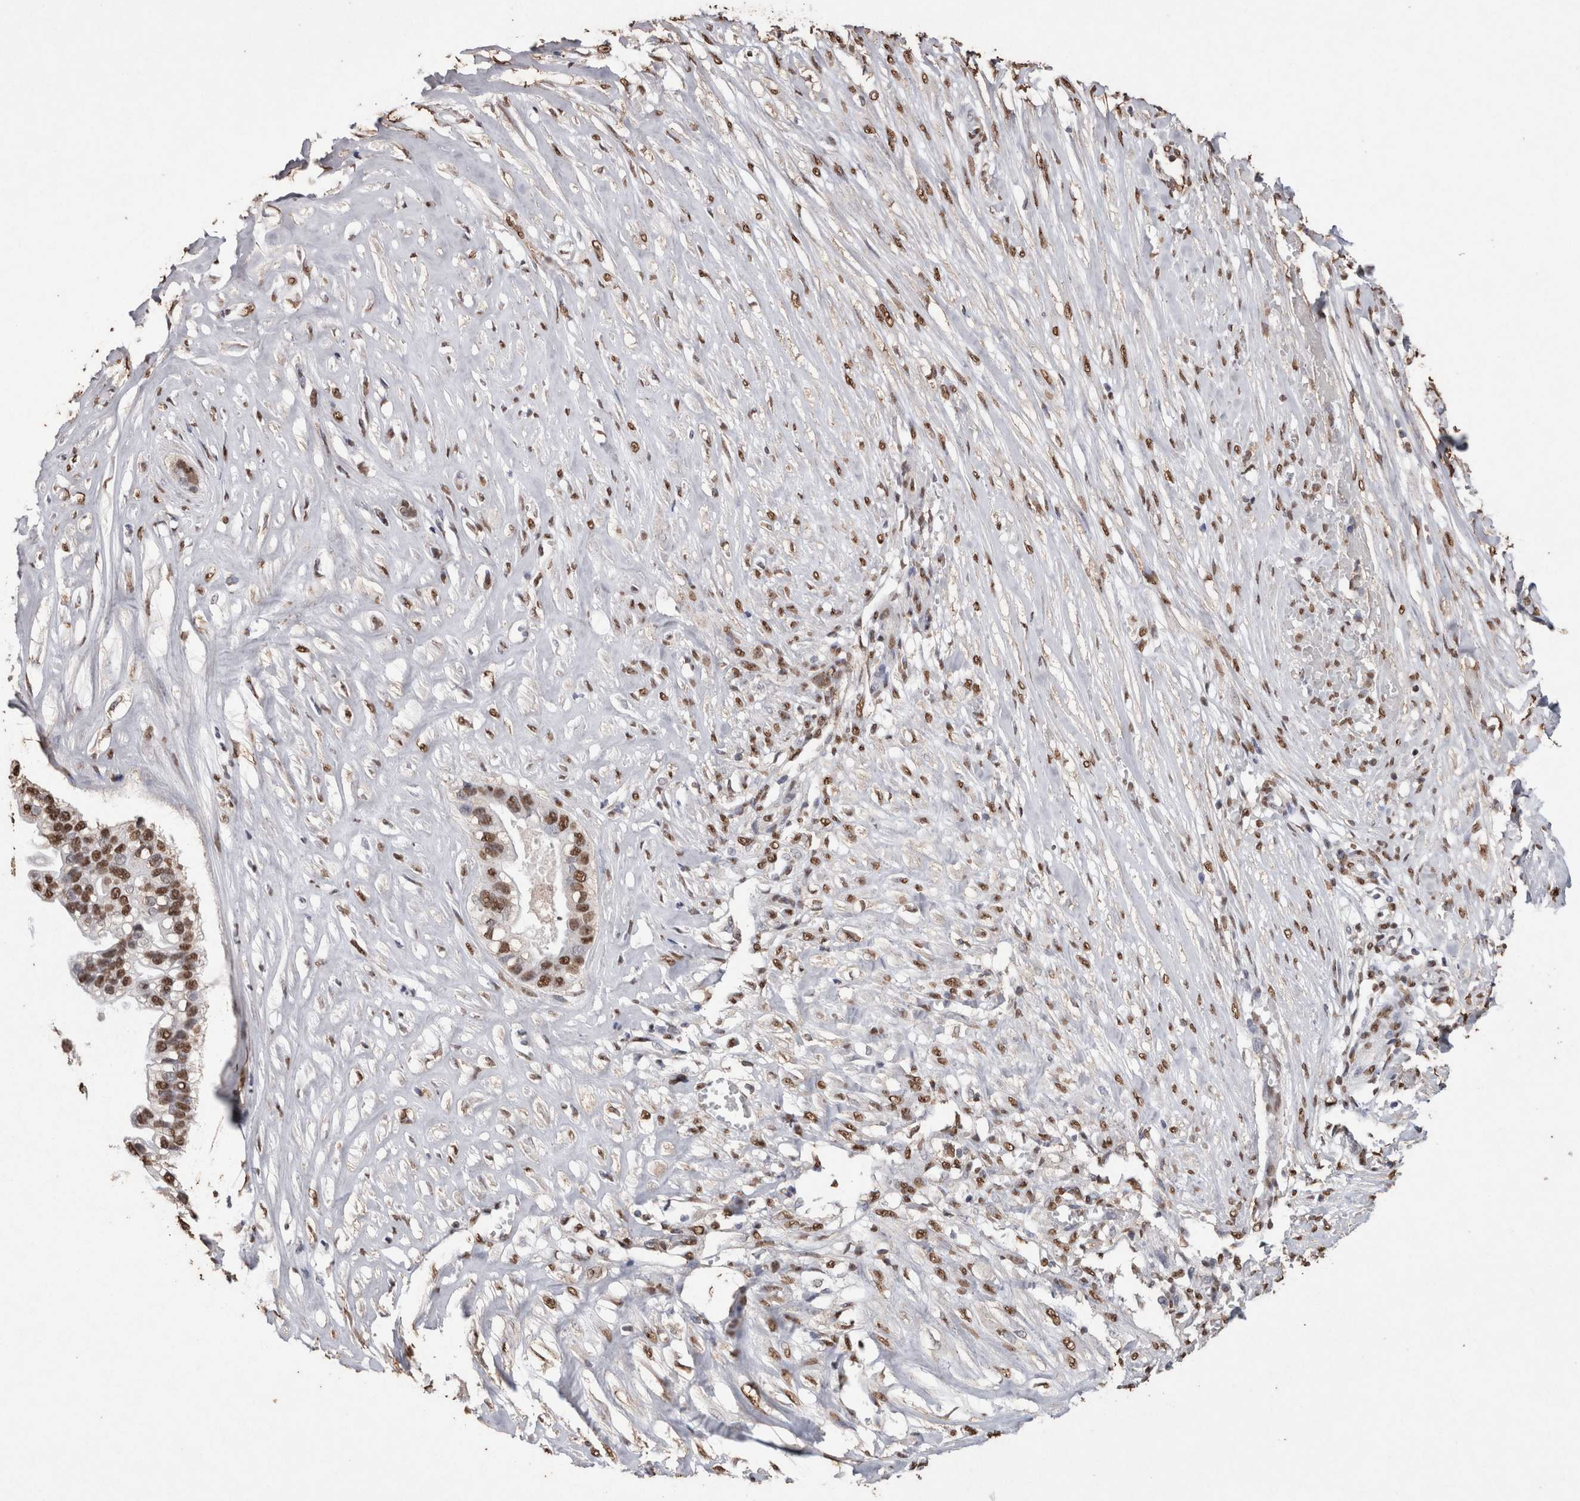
{"staining": {"intensity": "moderate", "quantity": ">75%", "location": "nuclear"}, "tissue": "ovarian cancer", "cell_type": "Tumor cells", "image_type": "cancer", "snomed": [{"axis": "morphology", "description": "Cystadenocarcinoma, mucinous, NOS"}, {"axis": "topography", "description": "Ovary"}], "caption": "Immunohistochemistry image of human ovarian cancer (mucinous cystadenocarcinoma) stained for a protein (brown), which shows medium levels of moderate nuclear expression in about >75% of tumor cells.", "gene": "NTHL1", "patient": {"sex": "female", "age": 80}}